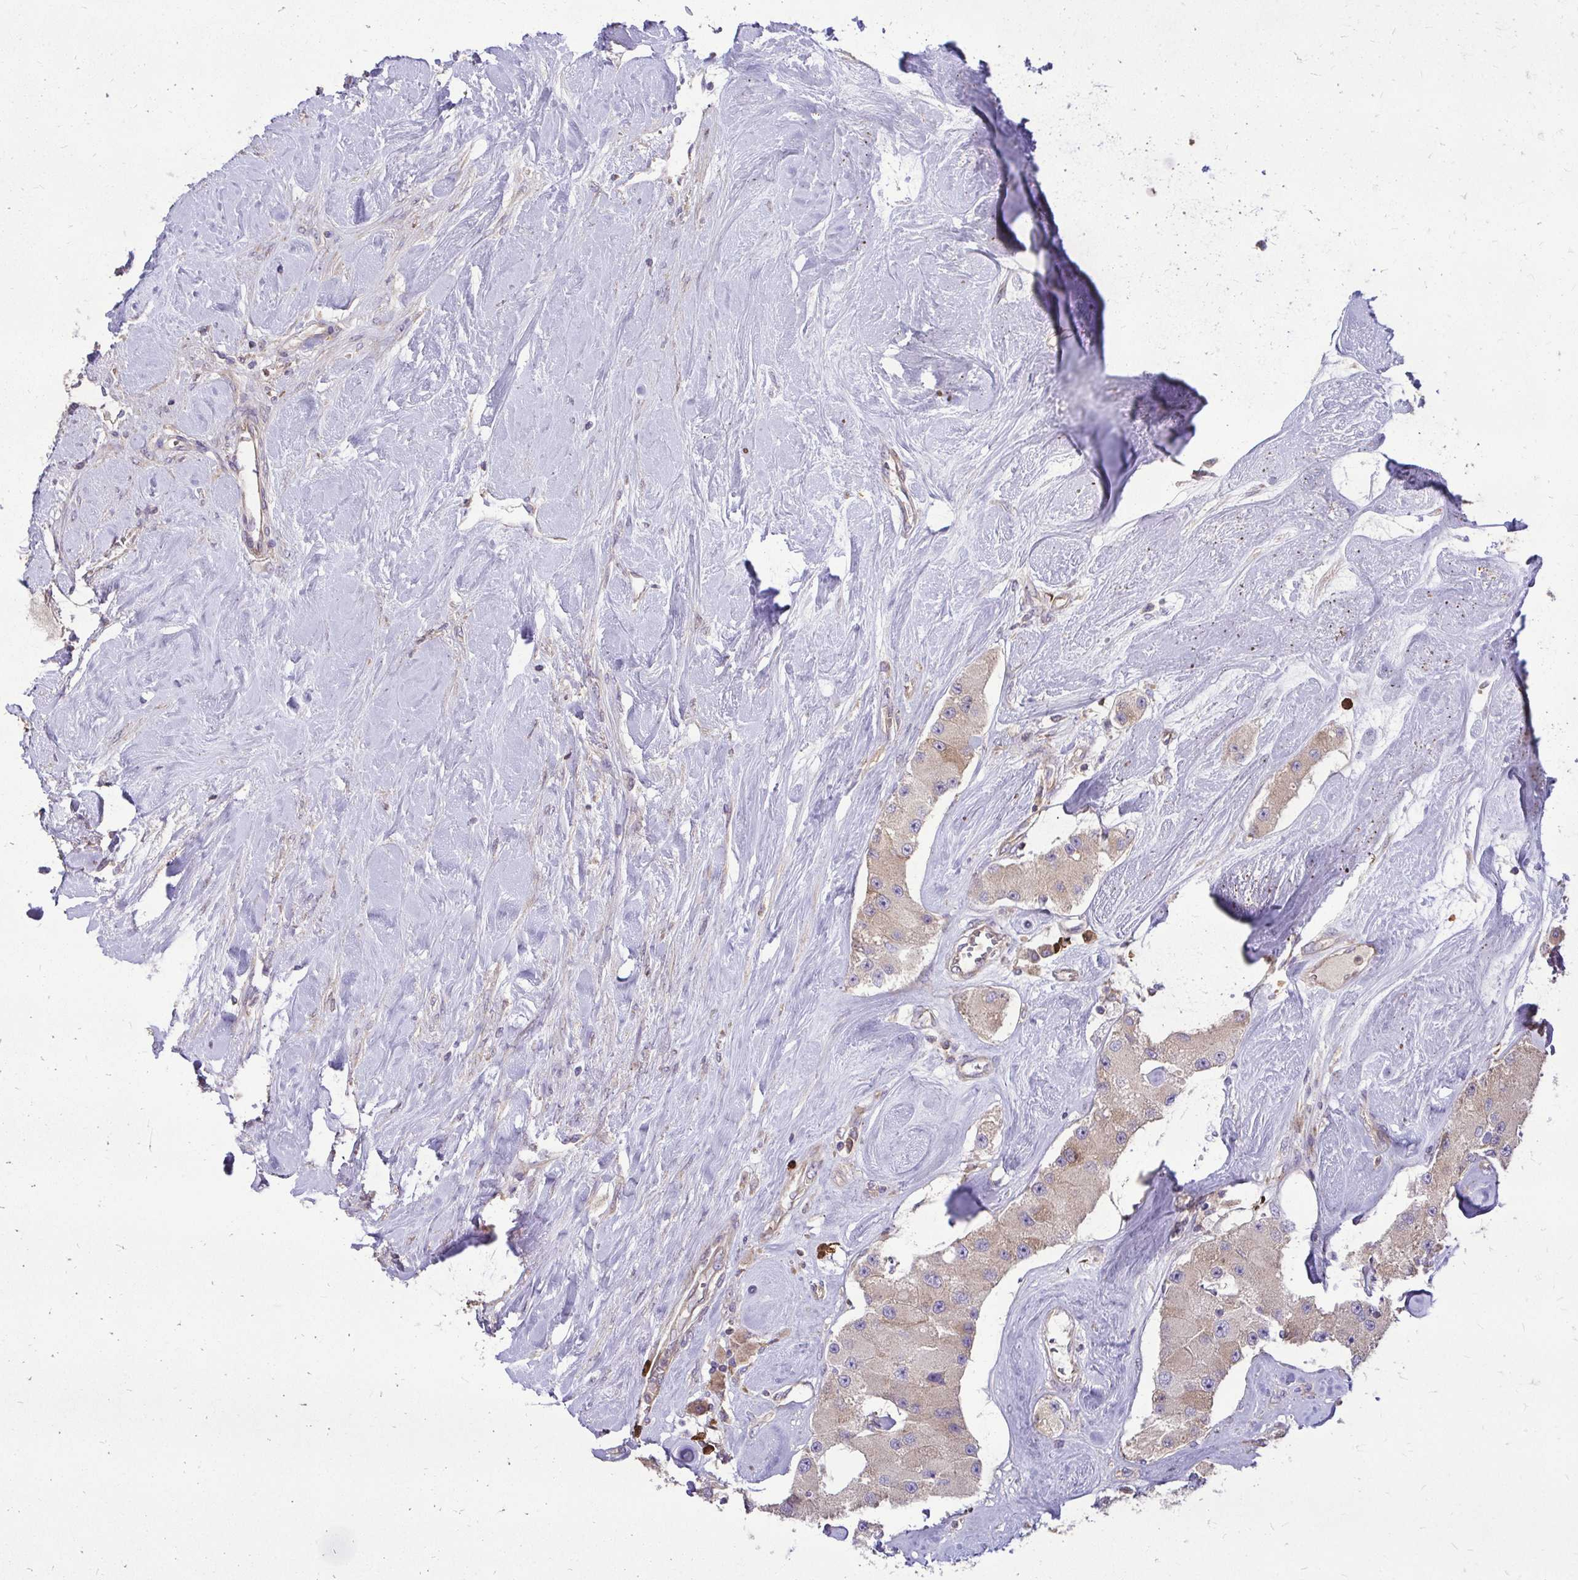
{"staining": {"intensity": "moderate", "quantity": "25%-75%", "location": "cytoplasmic/membranous"}, "tissue": "carcinoid", "cell_type": "Tumor cells", "image_type": "cancer", "snomed": [{"axis": "morphology", "description": "Carcinoid, malignant, NOS"}, {"axis": "topography", "description": "Pancreas"}], "caption": "Carcinoid (malignant) stained with immunohistochemistry demonstrates moderate cytoplasmic/membranous staining in approximately 25%-75% of tumor cells.", "gene": "FMR1", "patient": {"sex": "male", "age": 41}}